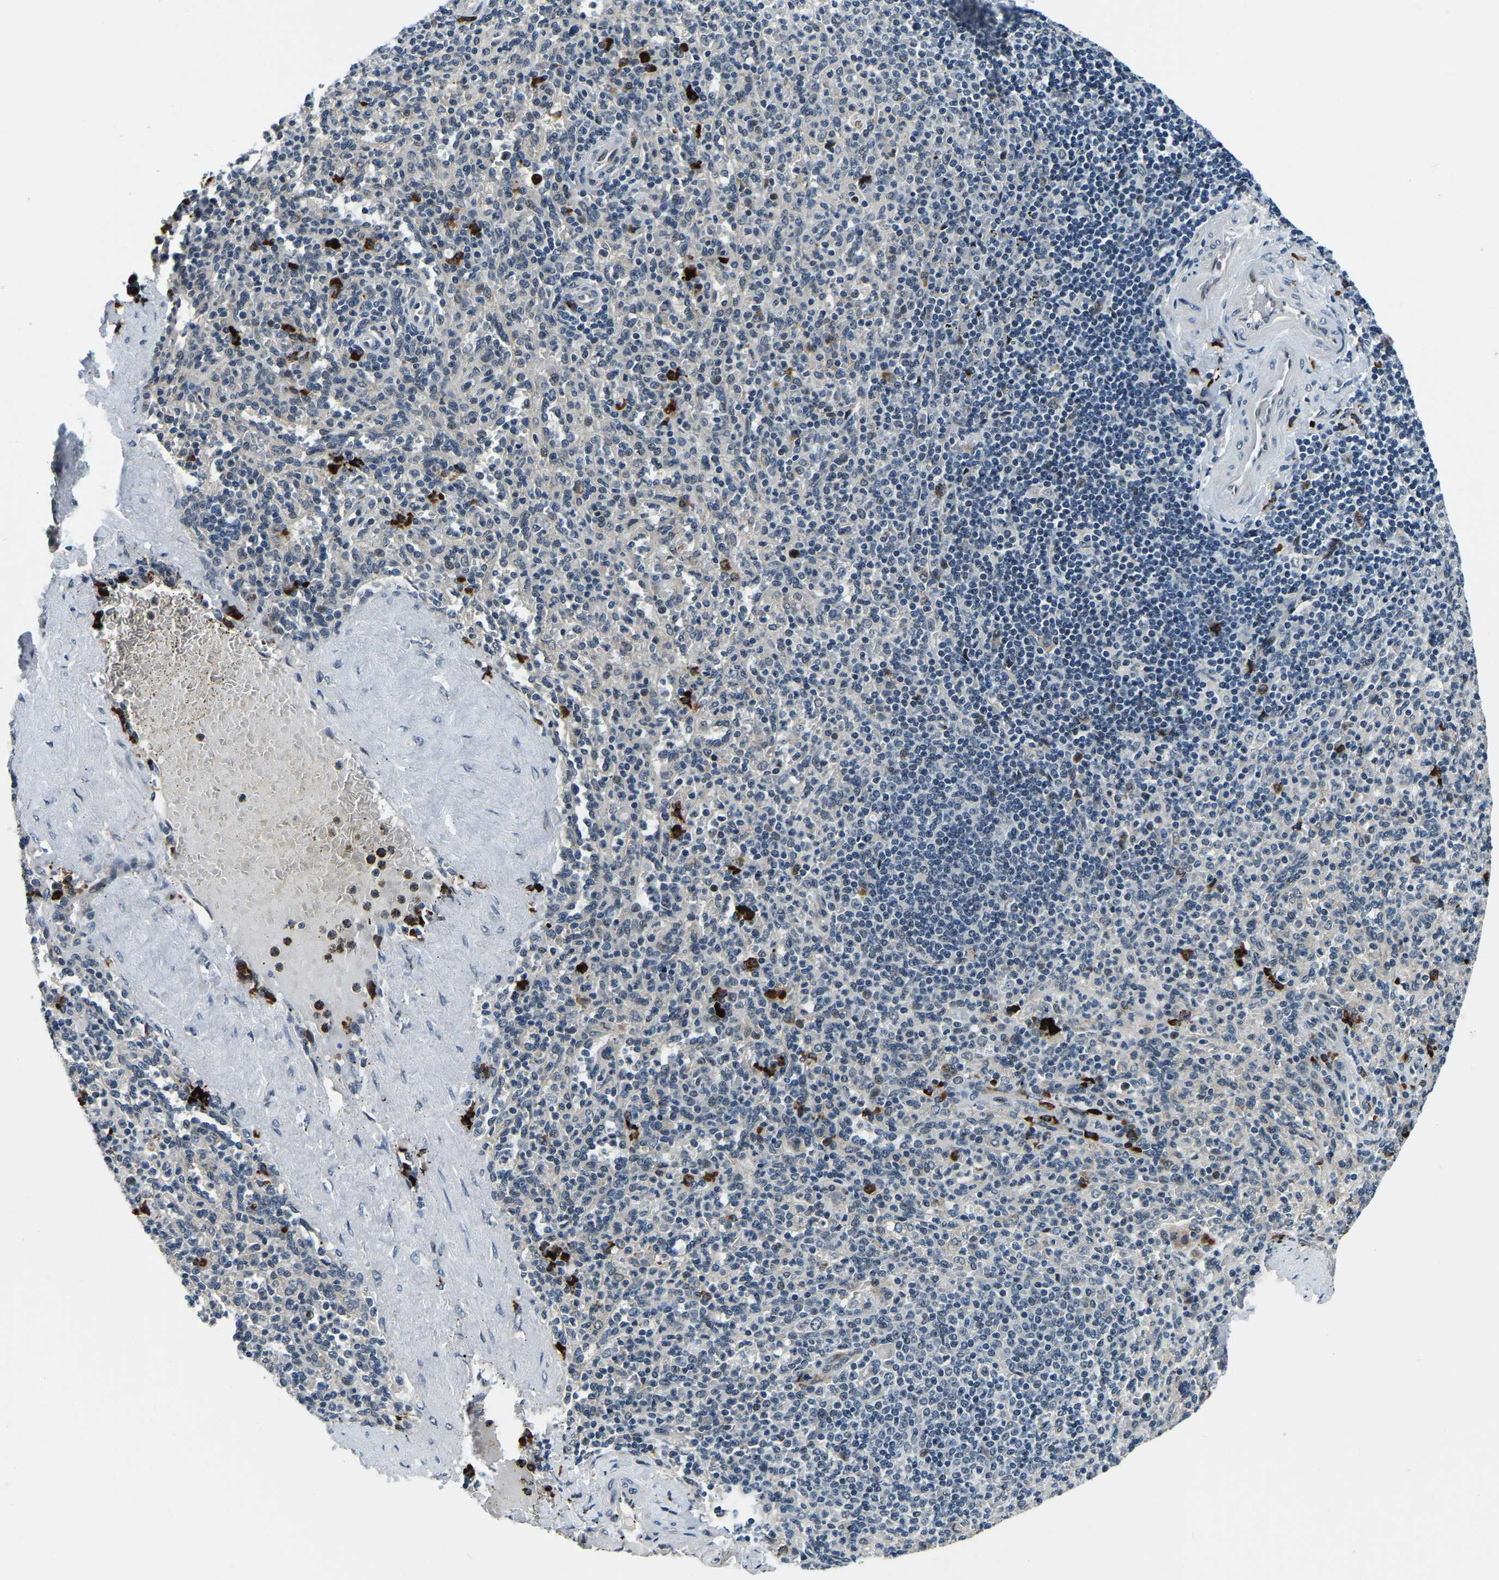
{"staining": {"intensity": "moderate", "quantity": "<25%", "location": "cytoplasmic/membranous"}, "tissue": "spleen", "cell_type": "Cells in red pulp", "image_type": "normal", "snomed": [{"axis": "morphology", "description": "Normal tissue, NOS"}, {"axis": "topography", "description": "Spleen"}], "caption": "About <25% of cells in red pulp in normal spleen display moderate cytoplasmic/membranous protein positivity as visualized by brown immunohistochemical staining.", "gene": "ING2", "patient": {"sex": "male", "age": 36}}